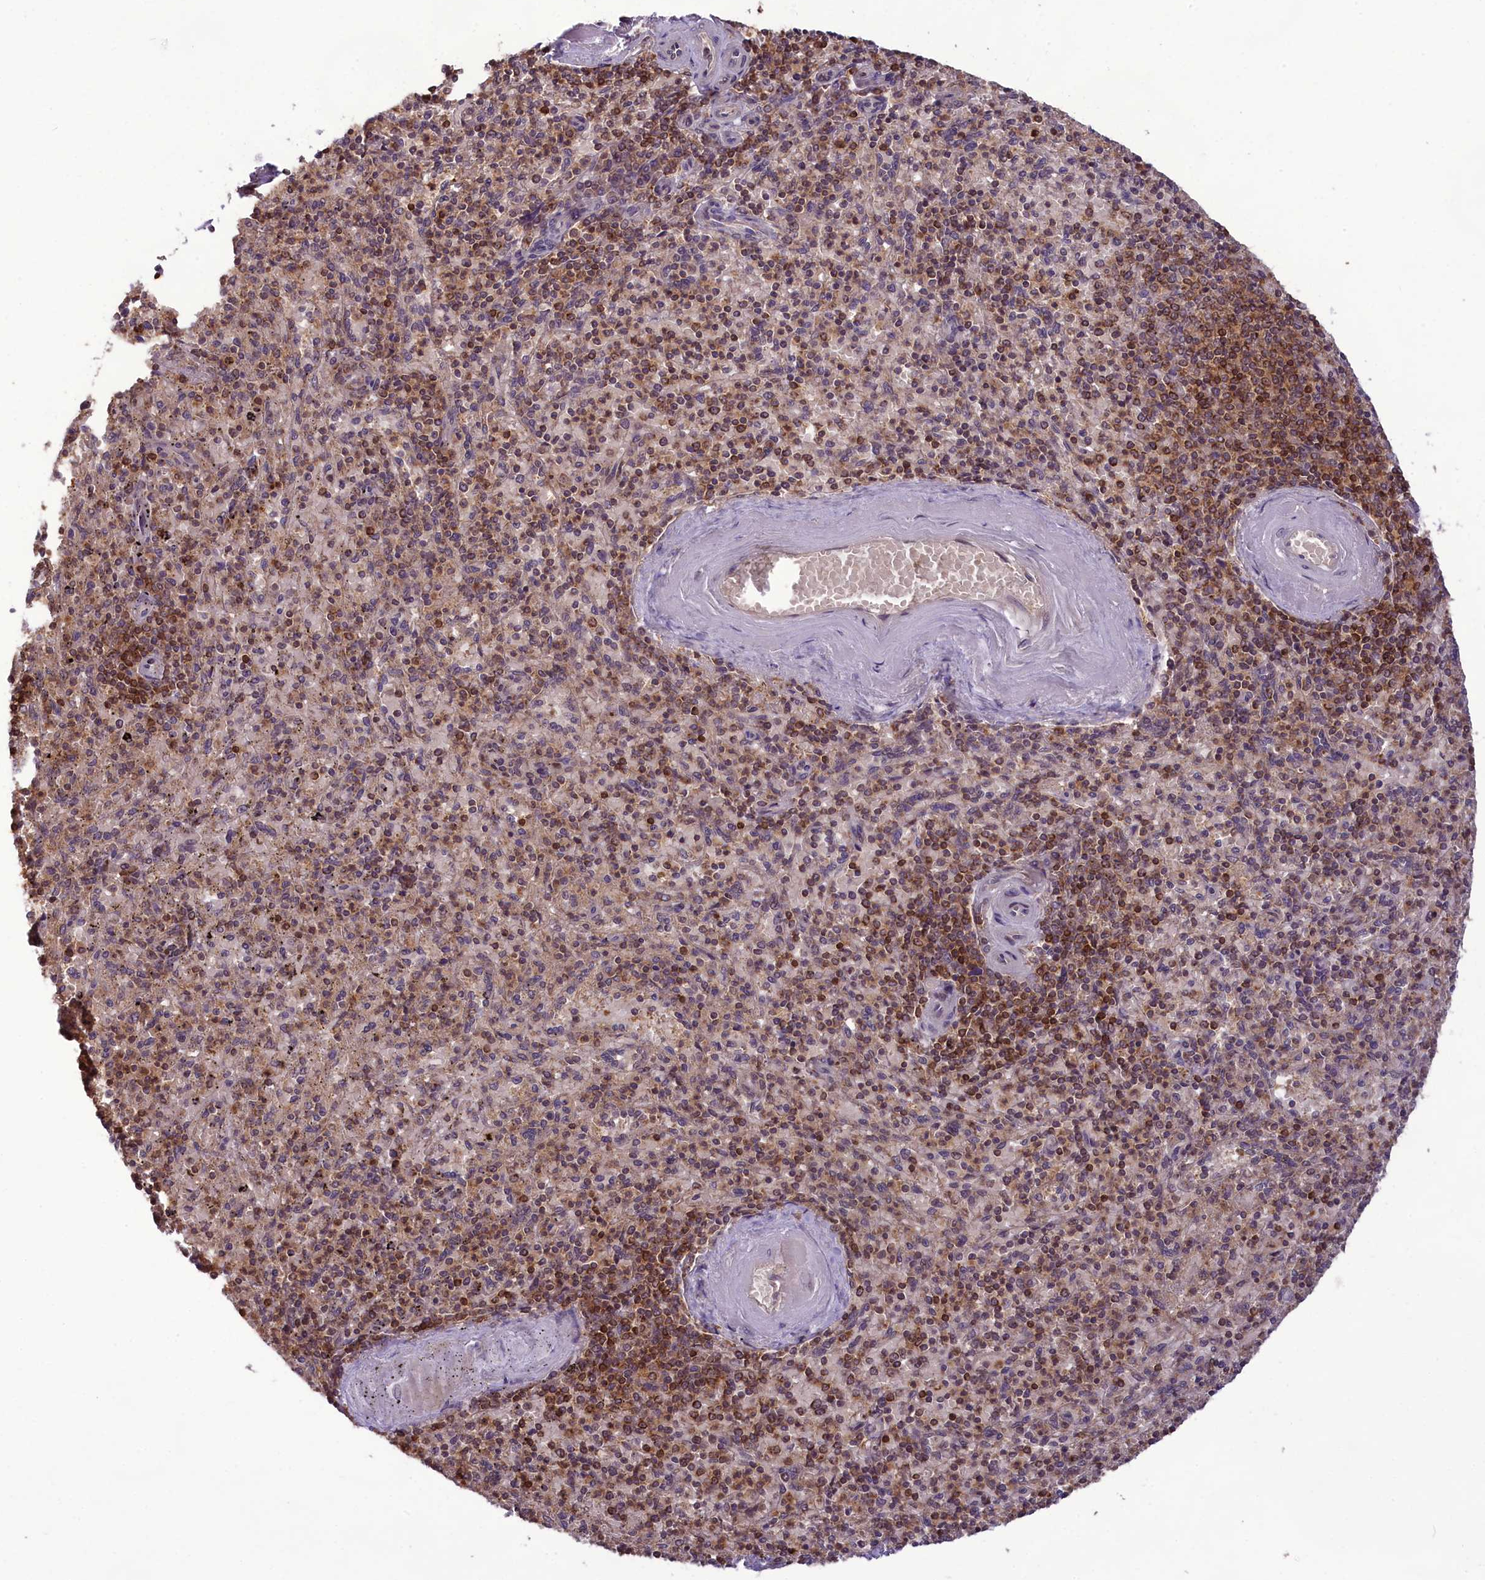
{"staining": {"intensity": "moderate", "quantity": "25%-75%", "location": "cytoplasmic/membranous,nuclear"}, "tissue": "spleen", "cell_type": "Cells in red pulp", "image_type": "normal", "snomed": [{"axis": "morphology", "description": "Normal tissue, NOS"}, {"axis": "topography", "description": "Spleen"}], "caption": "IHC staining of normal spleen, which shows medium levels of moderate cytoplasmic/membranous,nuclear expression in about 25%-75% of cells in red pulp indicating moderate cytoplasmic/membranous,nuclear protein expression. The staining was performed using DAB (brown) for protein detection and nuclei were counterstained in hematoxylin (blue).", "gene": "CARD8", "patient": {"sex": "male", "age": 82}}